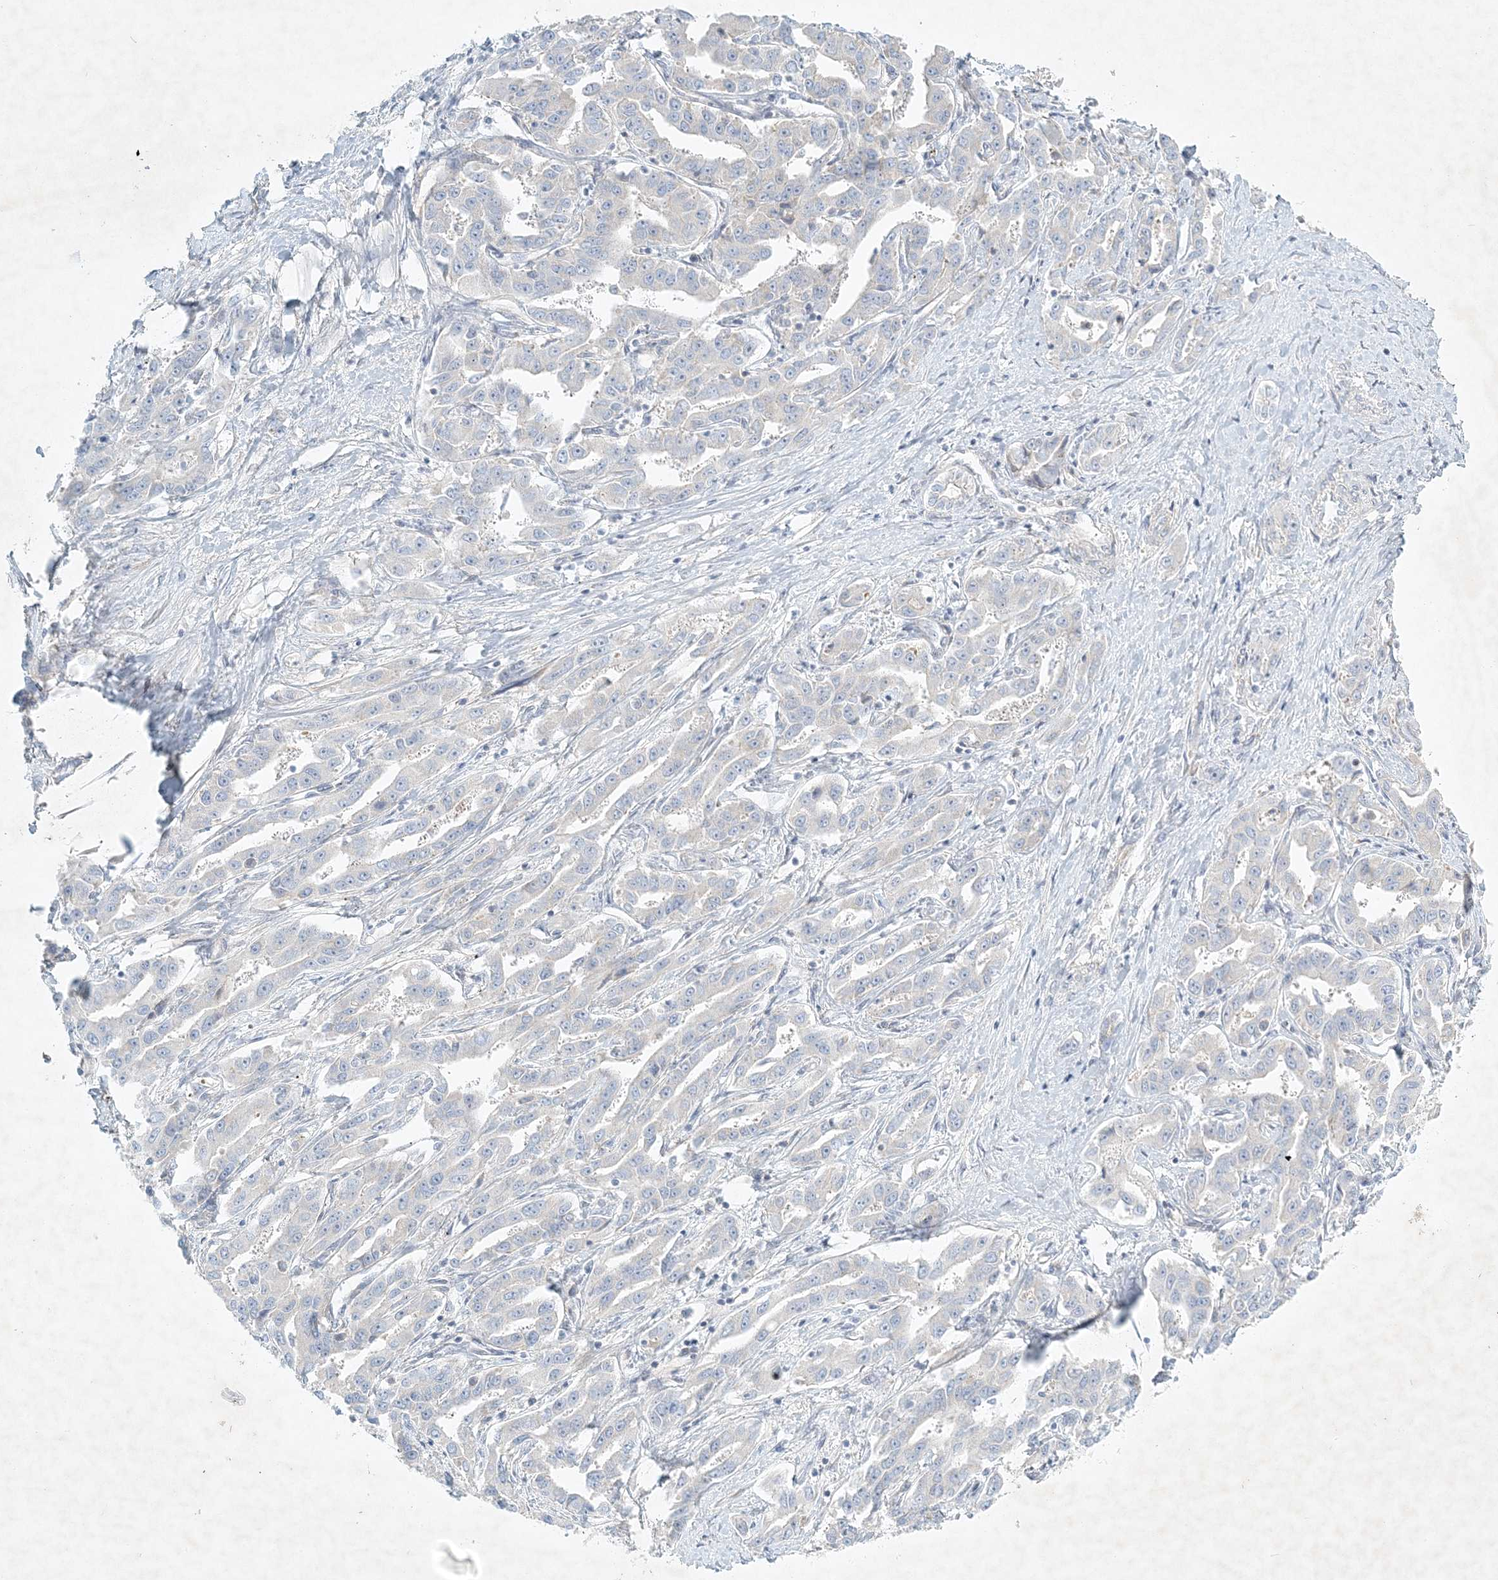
{"staining": {"intensity": "negative", "quantity": "none", "location": "none"}, "tissue": "liver cancer", "cell_type": "Tumor cells", "image_type": "cancer", "snomed": [{"axis": "morphology", "description": "Cholangiocarcinoma"}, {"axis": "topography", "description": "Liver"}], "caption": "The photomicrograph shows no significant staining in tumor cells of cholangiocarcinoma (liver).", "gene": "STK11IP", "patient": {"sex": "male", "age": 59}}